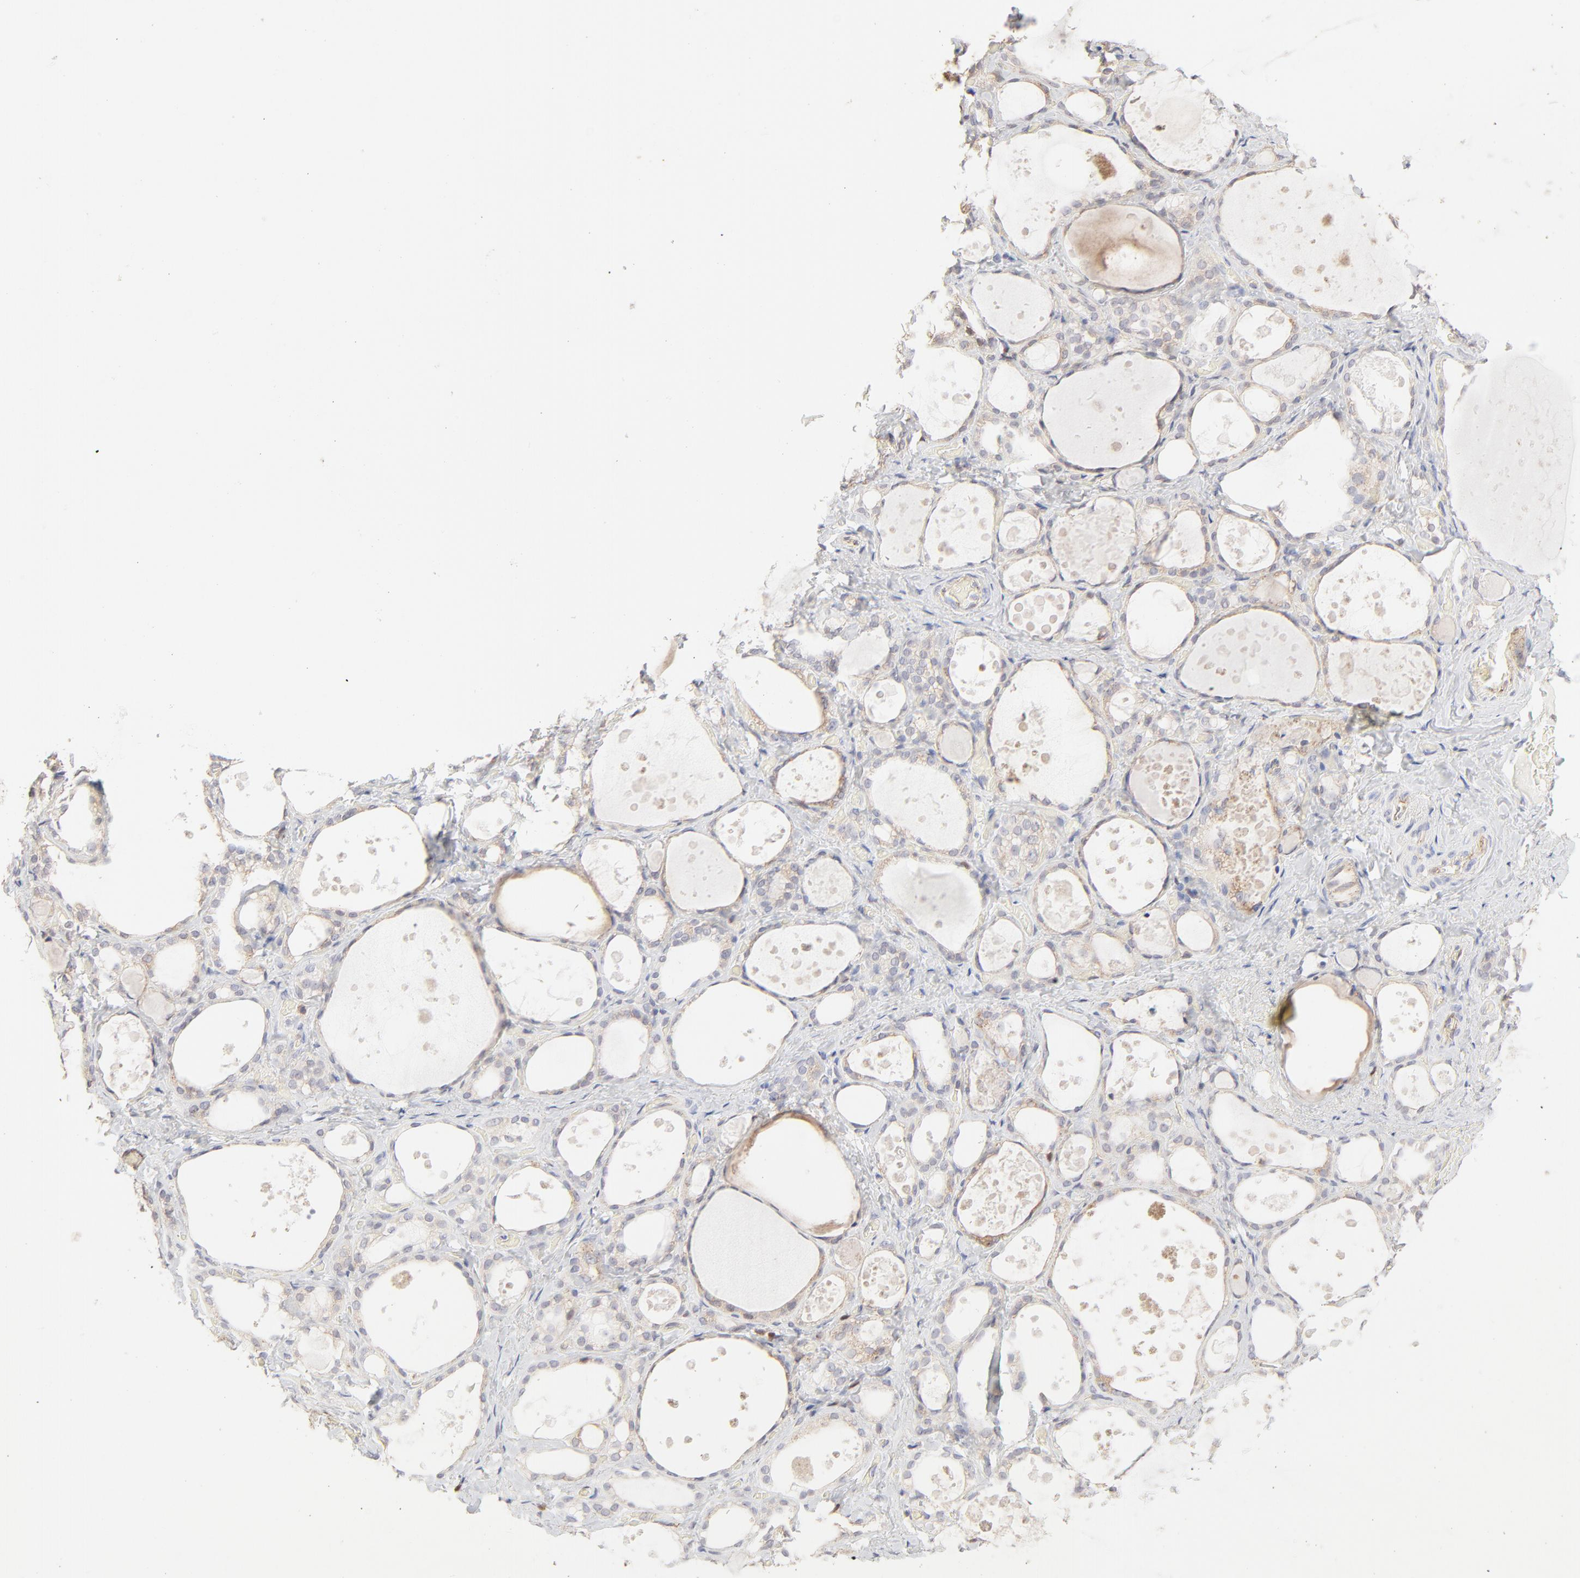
{"staining": {"intensity": "negative", "quantity": "none", "location": "none"}, "tissue": "thyroid gland", "cell_type": "Glandular cells", "image_type": "normal", "snomed": [{"axis": "morphology", "description": "Normal tissue, NOS"}, {"axis": "topography", "description": "Thyroid gland"}], "caption": "The image exhibits no staining of glandular cells in benign thyroid gland.", "gene": "CDK6", "patient": {"sex": "female", "age": 75}}